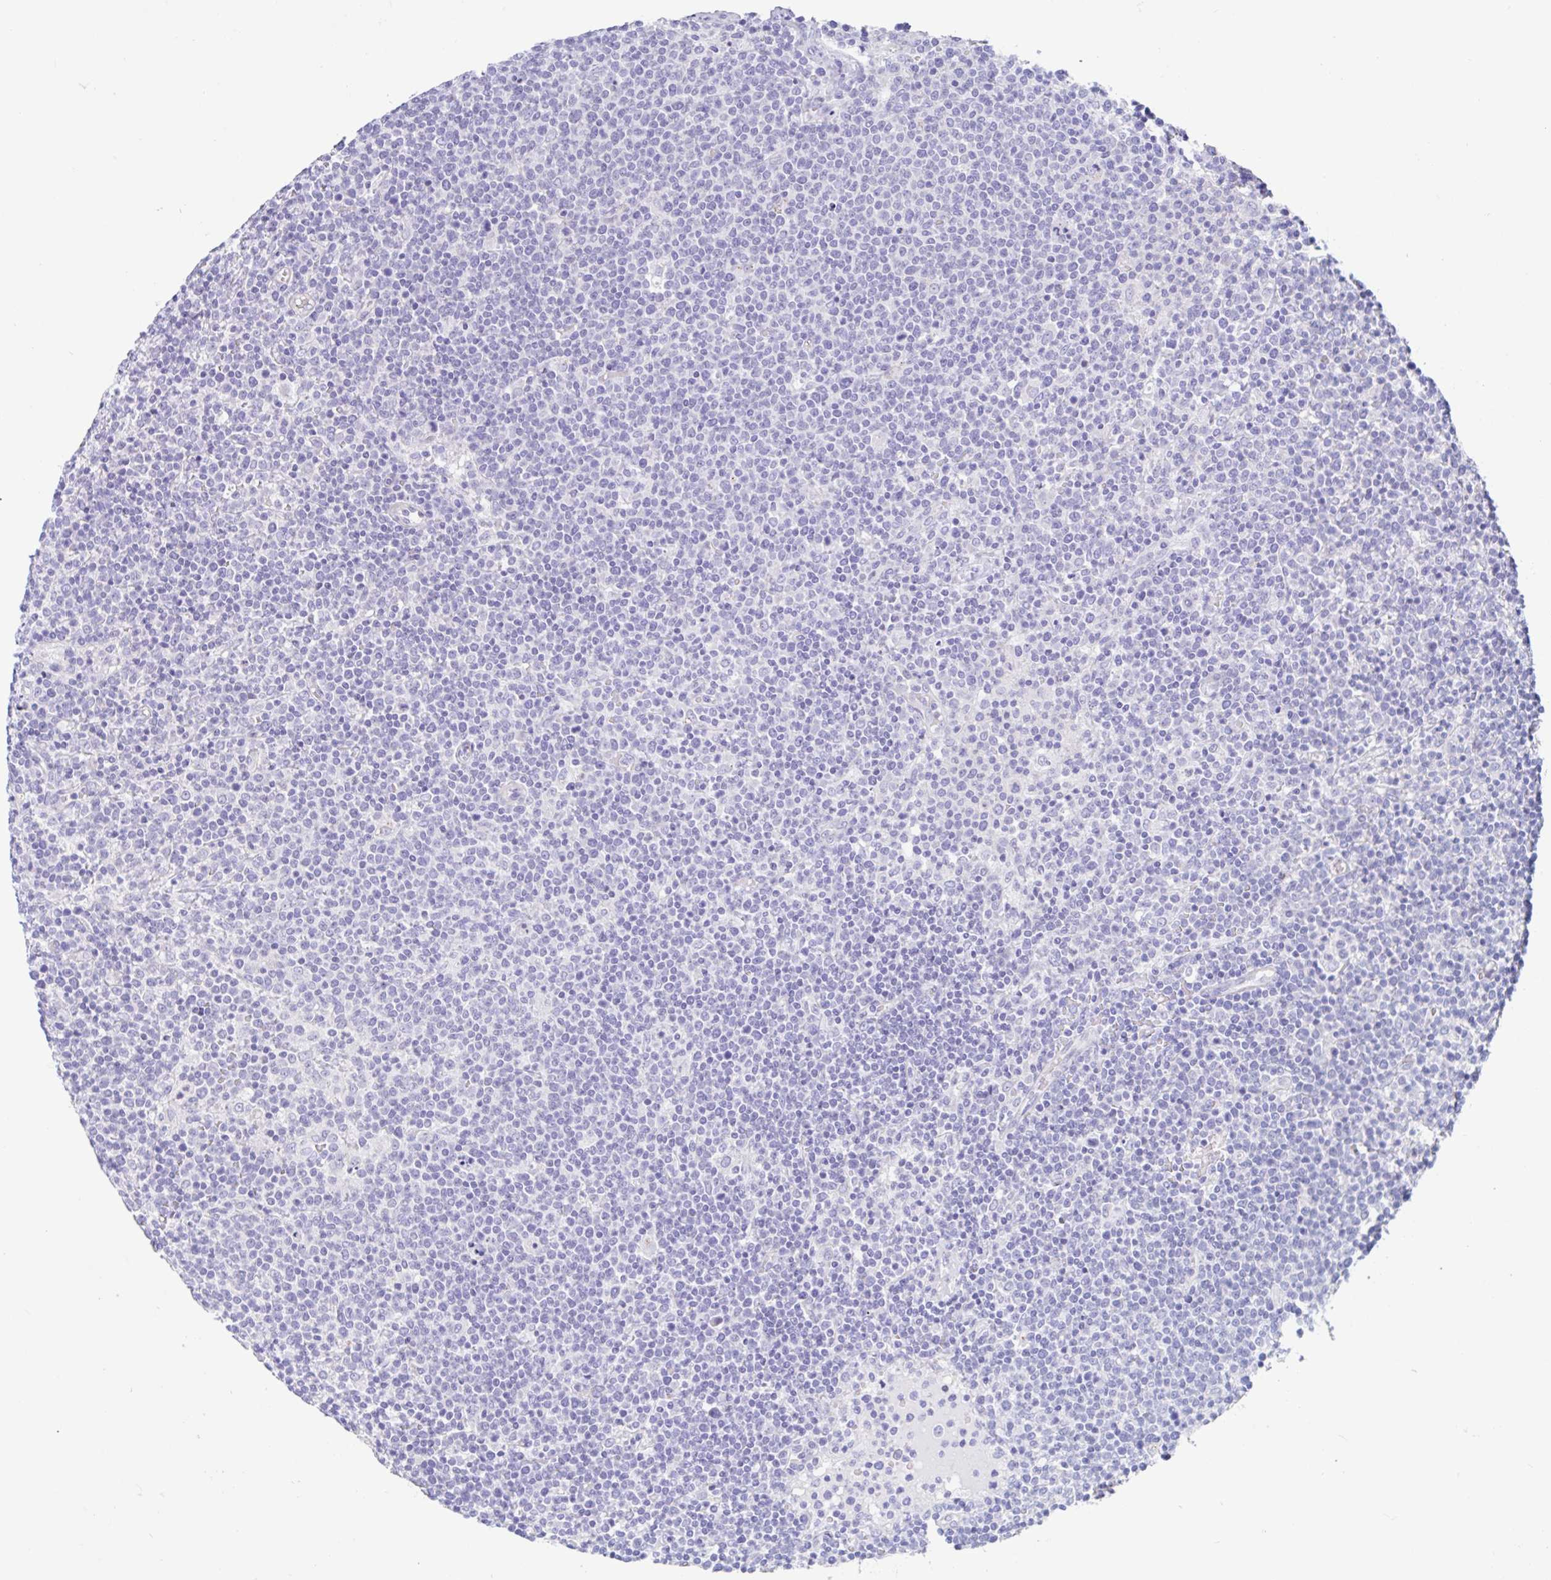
{"staining": {"intensity": "negative", "quantity": "none", "location": "none"}, "tissue": "lymphoma", "cell_type": "Tumor cells", "image_type": "cancer", "snomed": [{"axis": "morphology", "description": "Malignant lymphoma, non-Hodgkin's type, High grade"}, {"axis": "topography", "description": "Lymph node"}], "caption": "Lymphoma stained for a protein using IHC demonstrates no expression tumor cells.", "gene": "OR6N2", "patient": {"sex": "male", "age": 61}}